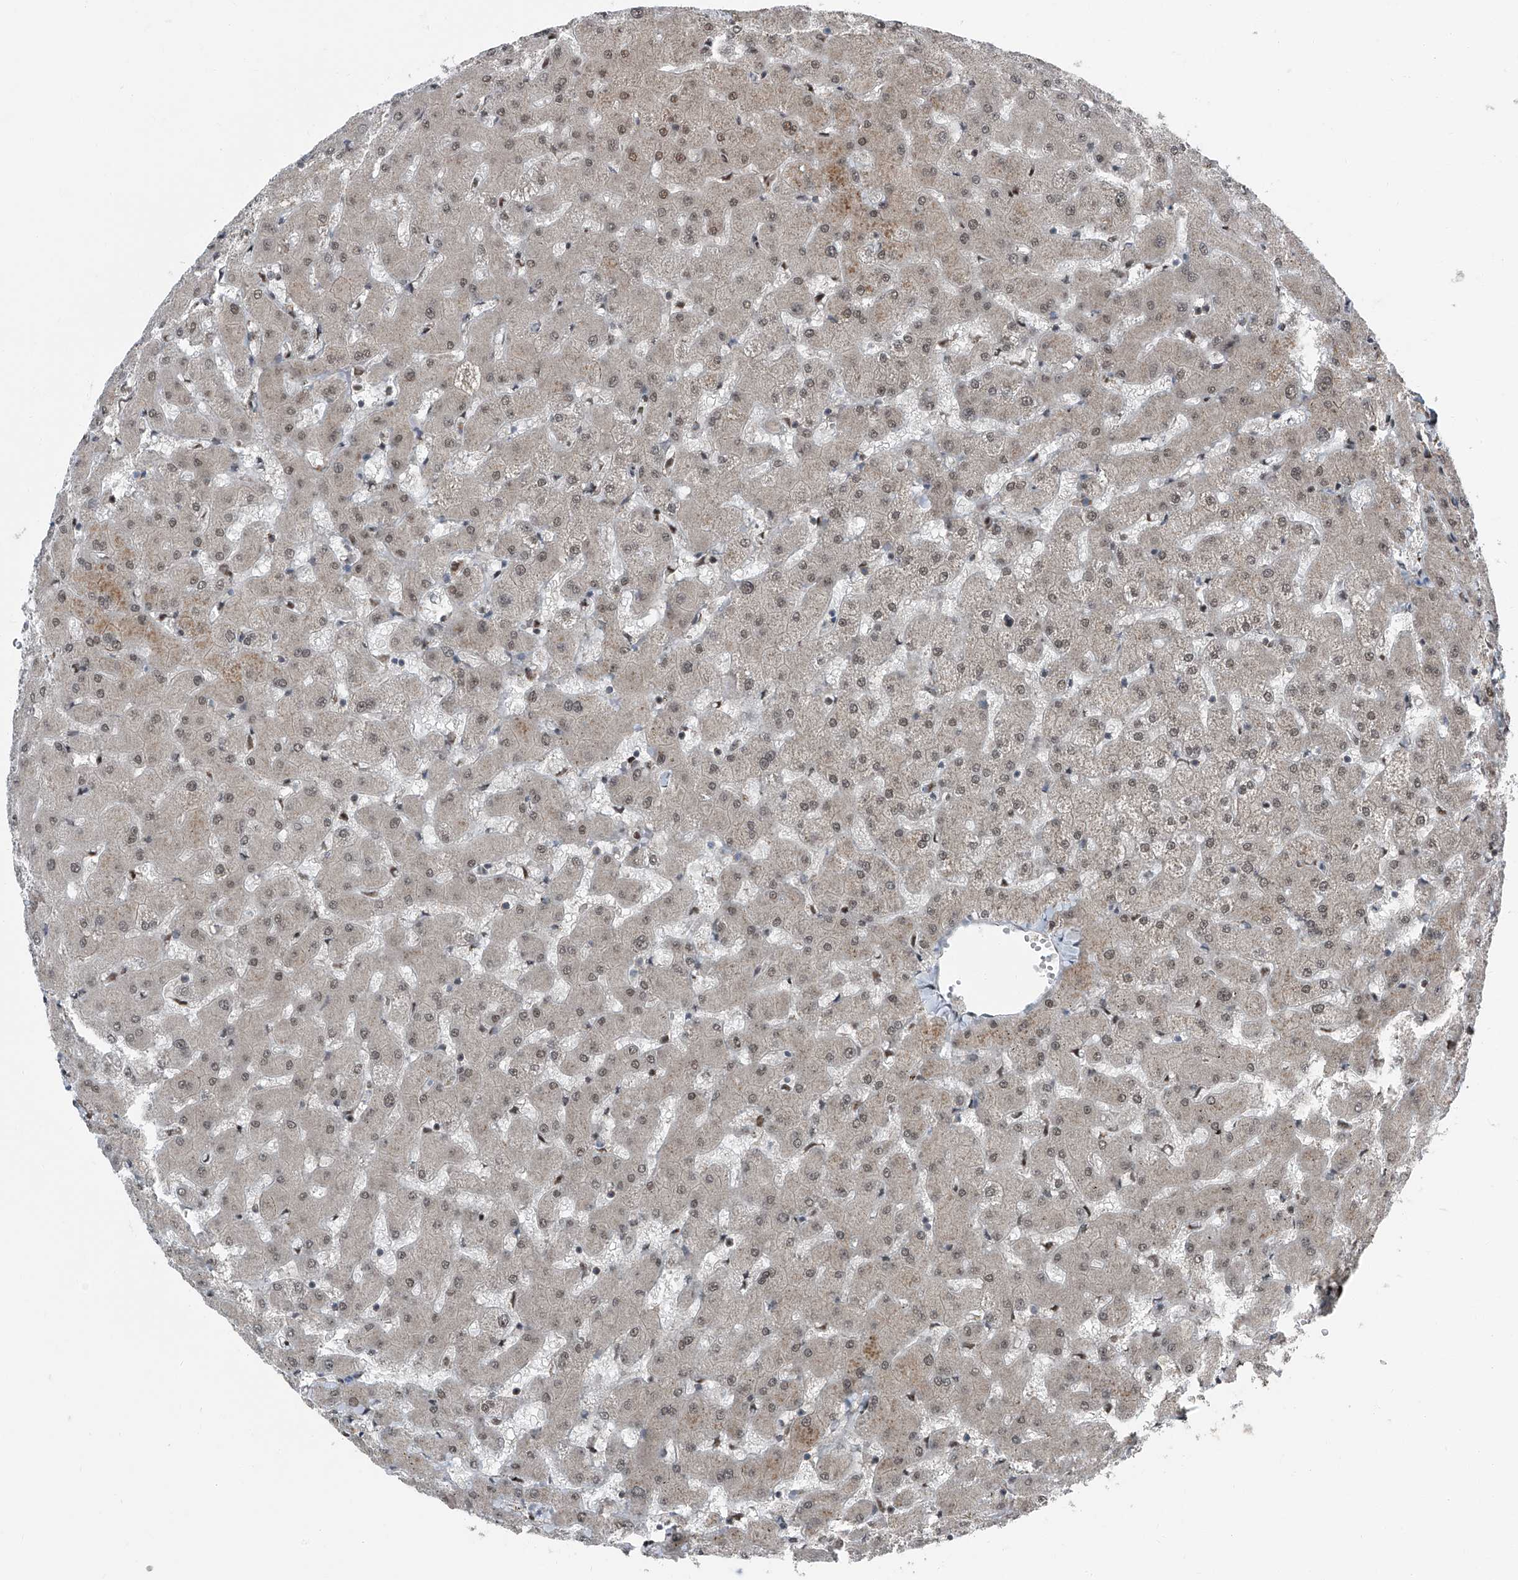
{"staining": {"intensity": "weak", "quantity": ">75%", "location": "cytoplasmic/membranous,nuclear"}, "tissue": "liver", "cell_type": "Cholangiocytes", "image_type": "normal", "snomed": [{"axis": "morphology", "description": "Normal tissue, NOS"}, {"axis": "topography", "description": "Liver"}], "caption": "Immunohistochemical staining of unremarkable liver exhibits low levels of weak cytoplasmic/membranous,nuclear positivity in about >75% of cholangiocytes.", "gene": "FKBP5", "patient": {"sex": "female", "age": 63}}